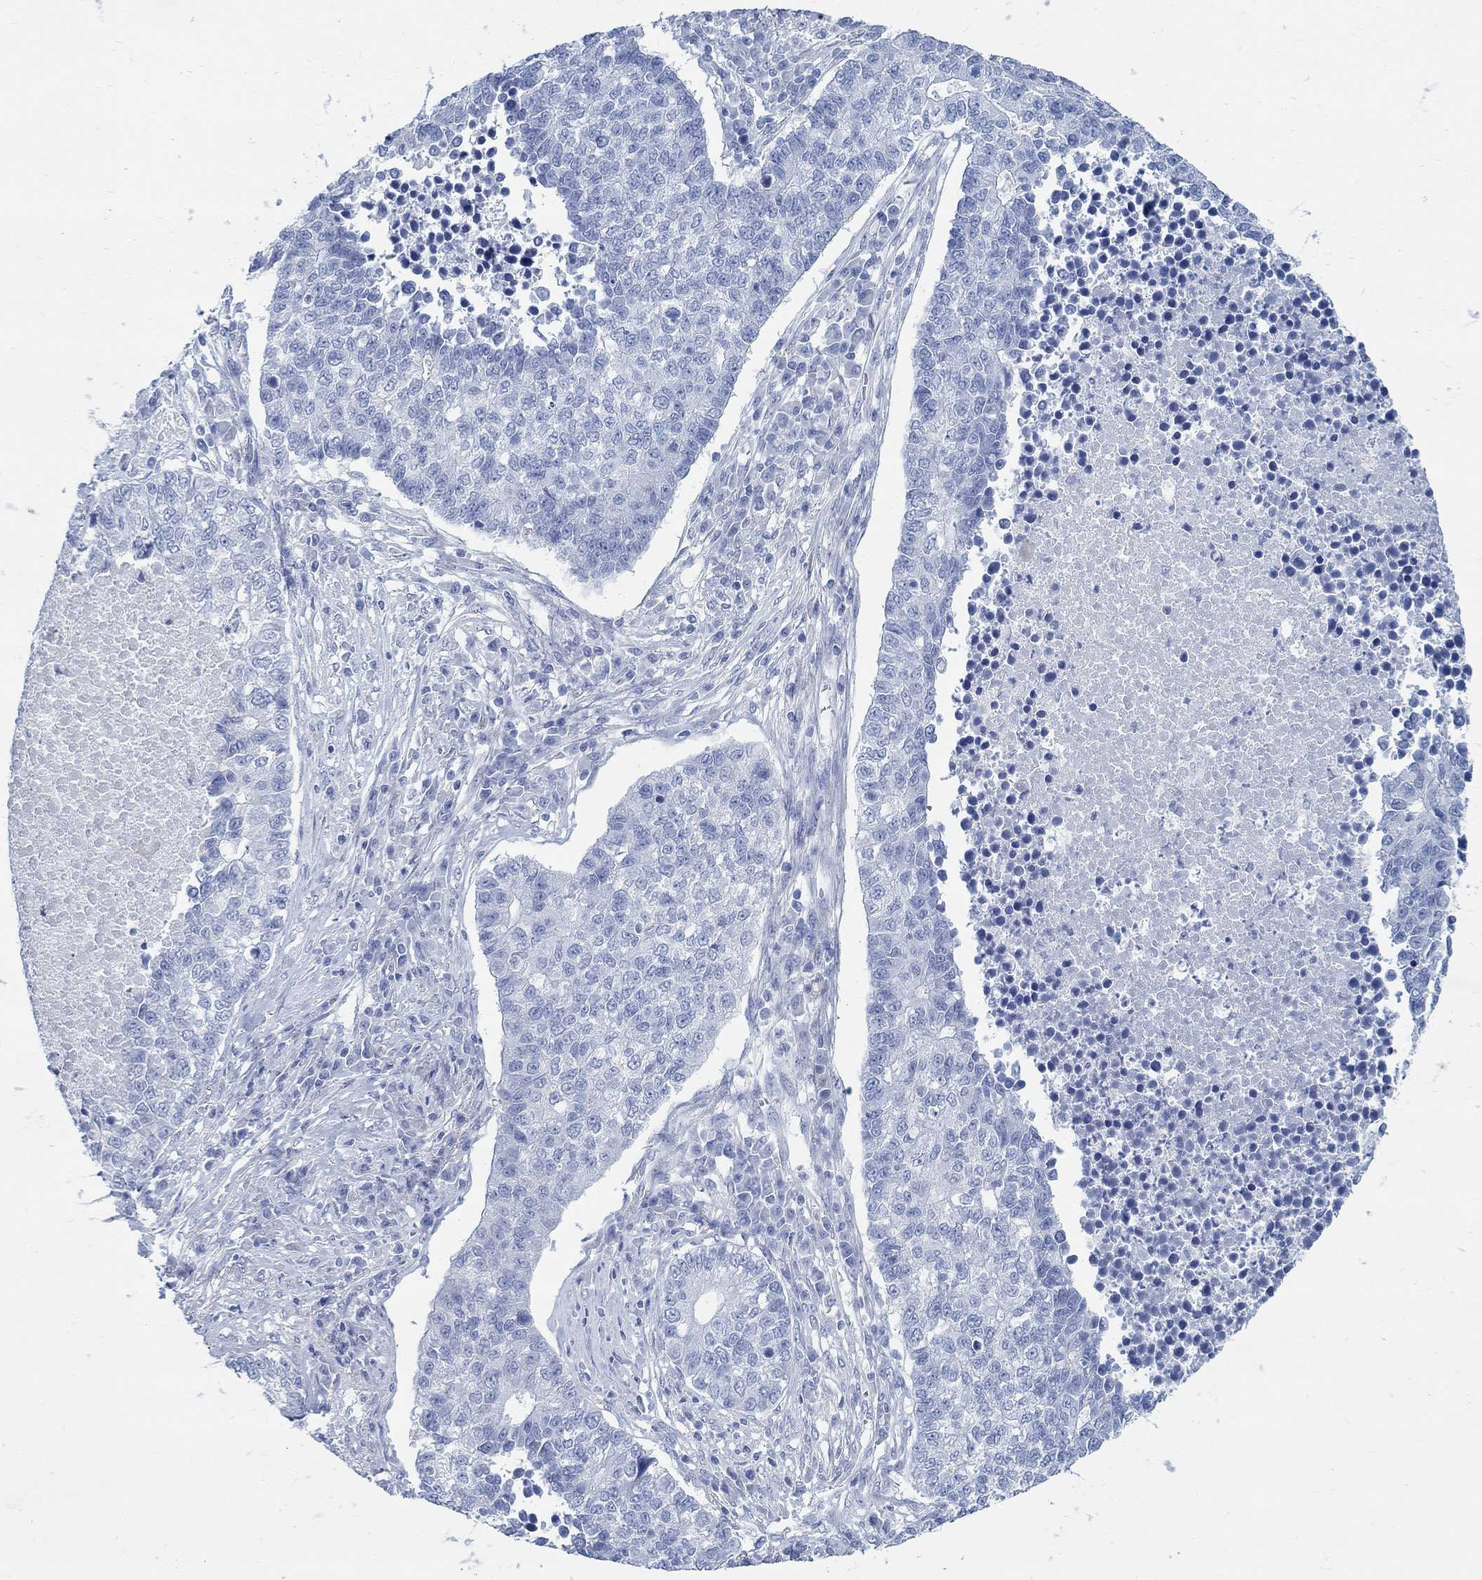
{"staining": {"intensity": "negative", "quantity": "none", "location": "none"}, "tissue": "lung cancer", "cell_type": "Tumor cells", "image_type": "cancer", "snomed": [{"axis": "morphology", "description": "Adenocarcinoma, NOS"}, {"axis": "topography", "description": "Lung"}], "caption": "An IHC micrograph of adenocarcinoma (lung) is shown. There is no staining in tumor cells of adenocarcinoma (lung).", "gene": "RBM20", "patient": {"sex": "male", "age": 57}}